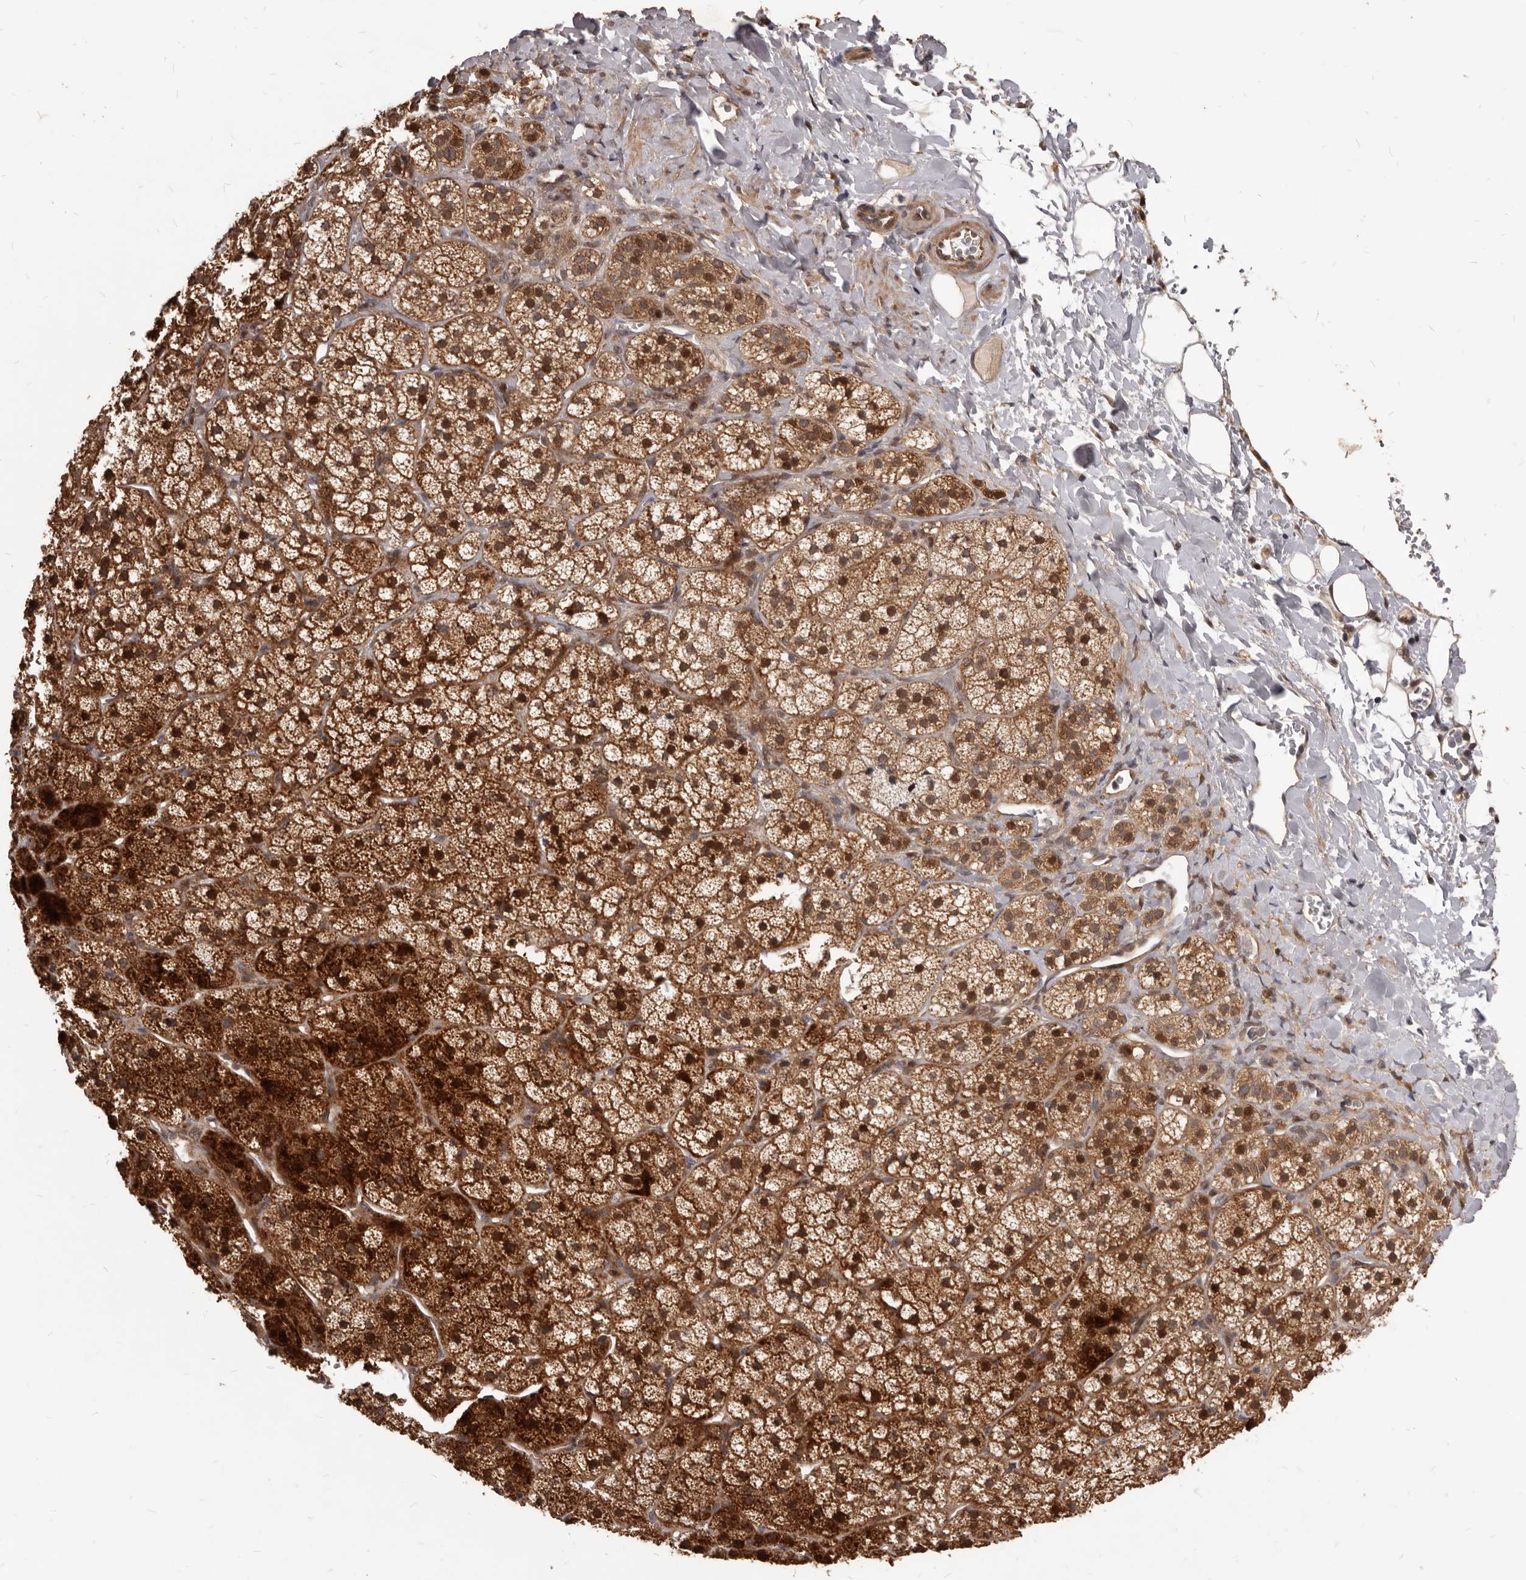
{"staining": {"intensity": "strong", "quantity": ">75%", "location": "cytoplasmic/membranous"}, "tissue": "adrenal gland", "cell_type": "Glandular cells", "image_type": "normal", "snomed": [{"axis": "morphology", "description": "Normal tissue, NOS"}, {"axis": "topography", "description": "Adrenal gland"}], "caption": "Immunohistochemistry (IHC) photomicrograph of benign adrenal gland: human adrenal gland stained using IHC reveals high levels of strong protein expression localized specifically in the cytoplasmic/membranous of glandular cells, appearing as a cytoplasmic/membranous brown color.", "gene": "GABPB2", "patient": {"sex": "female", "age": 44}}